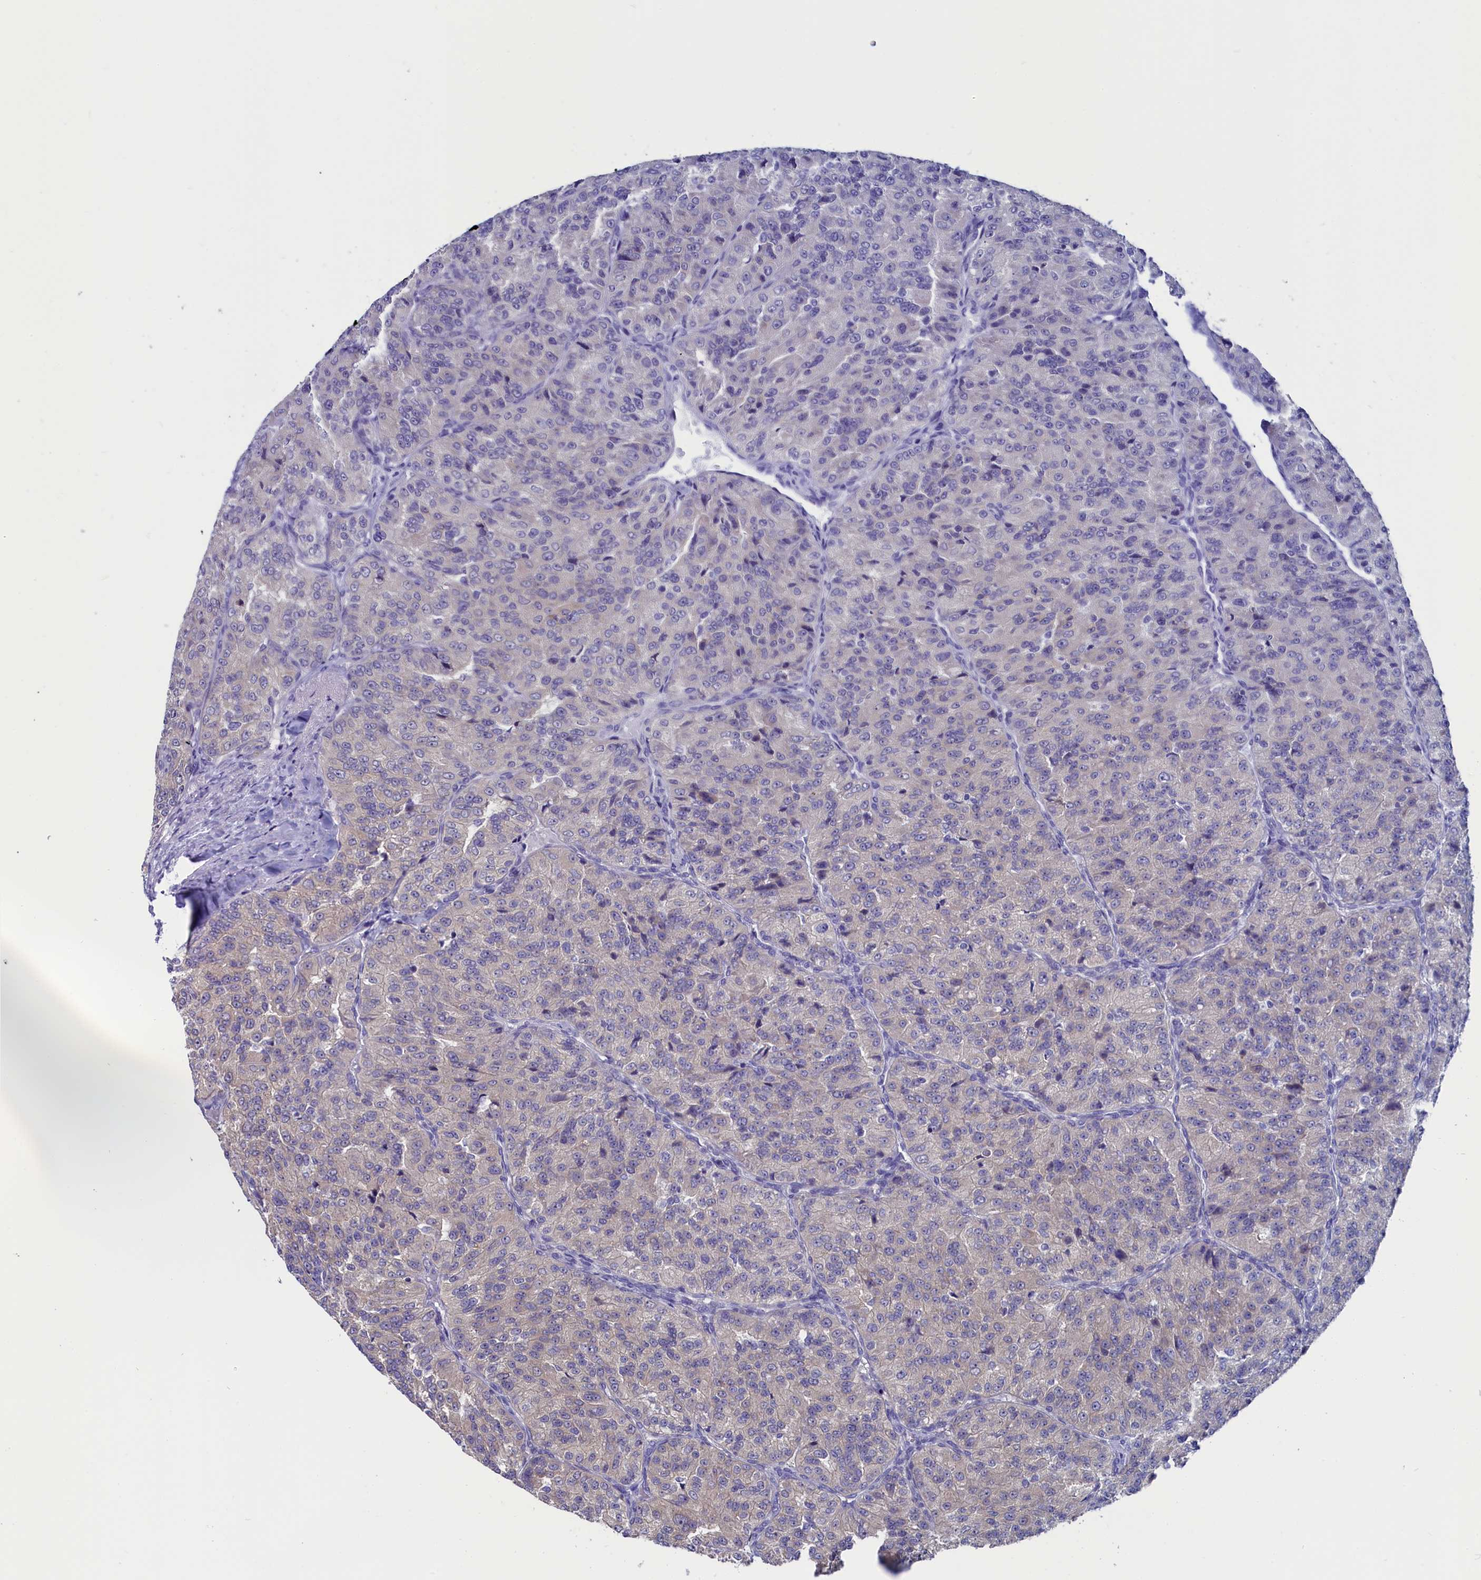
{"staining": {"intensity": "negative", "quantity": "none", "location": "none"}, "tissue": "renal cancer", "cell_type": "Tumor cells", "image_type": "cancer", "snomed": [{"axis": "morphology", "description": "Adenocarcinoma, NOS"}, {"axis": "topography", "description": "Kidney"}], "caption": "A high-resolution photomicrograph shows immunohistochemistry staining of adenocarcinoma (renal), which reveals no significant positivity in tumor cells.", "gene": "CIAPIN1", "patient": {"sex": "female", "age": 63}}